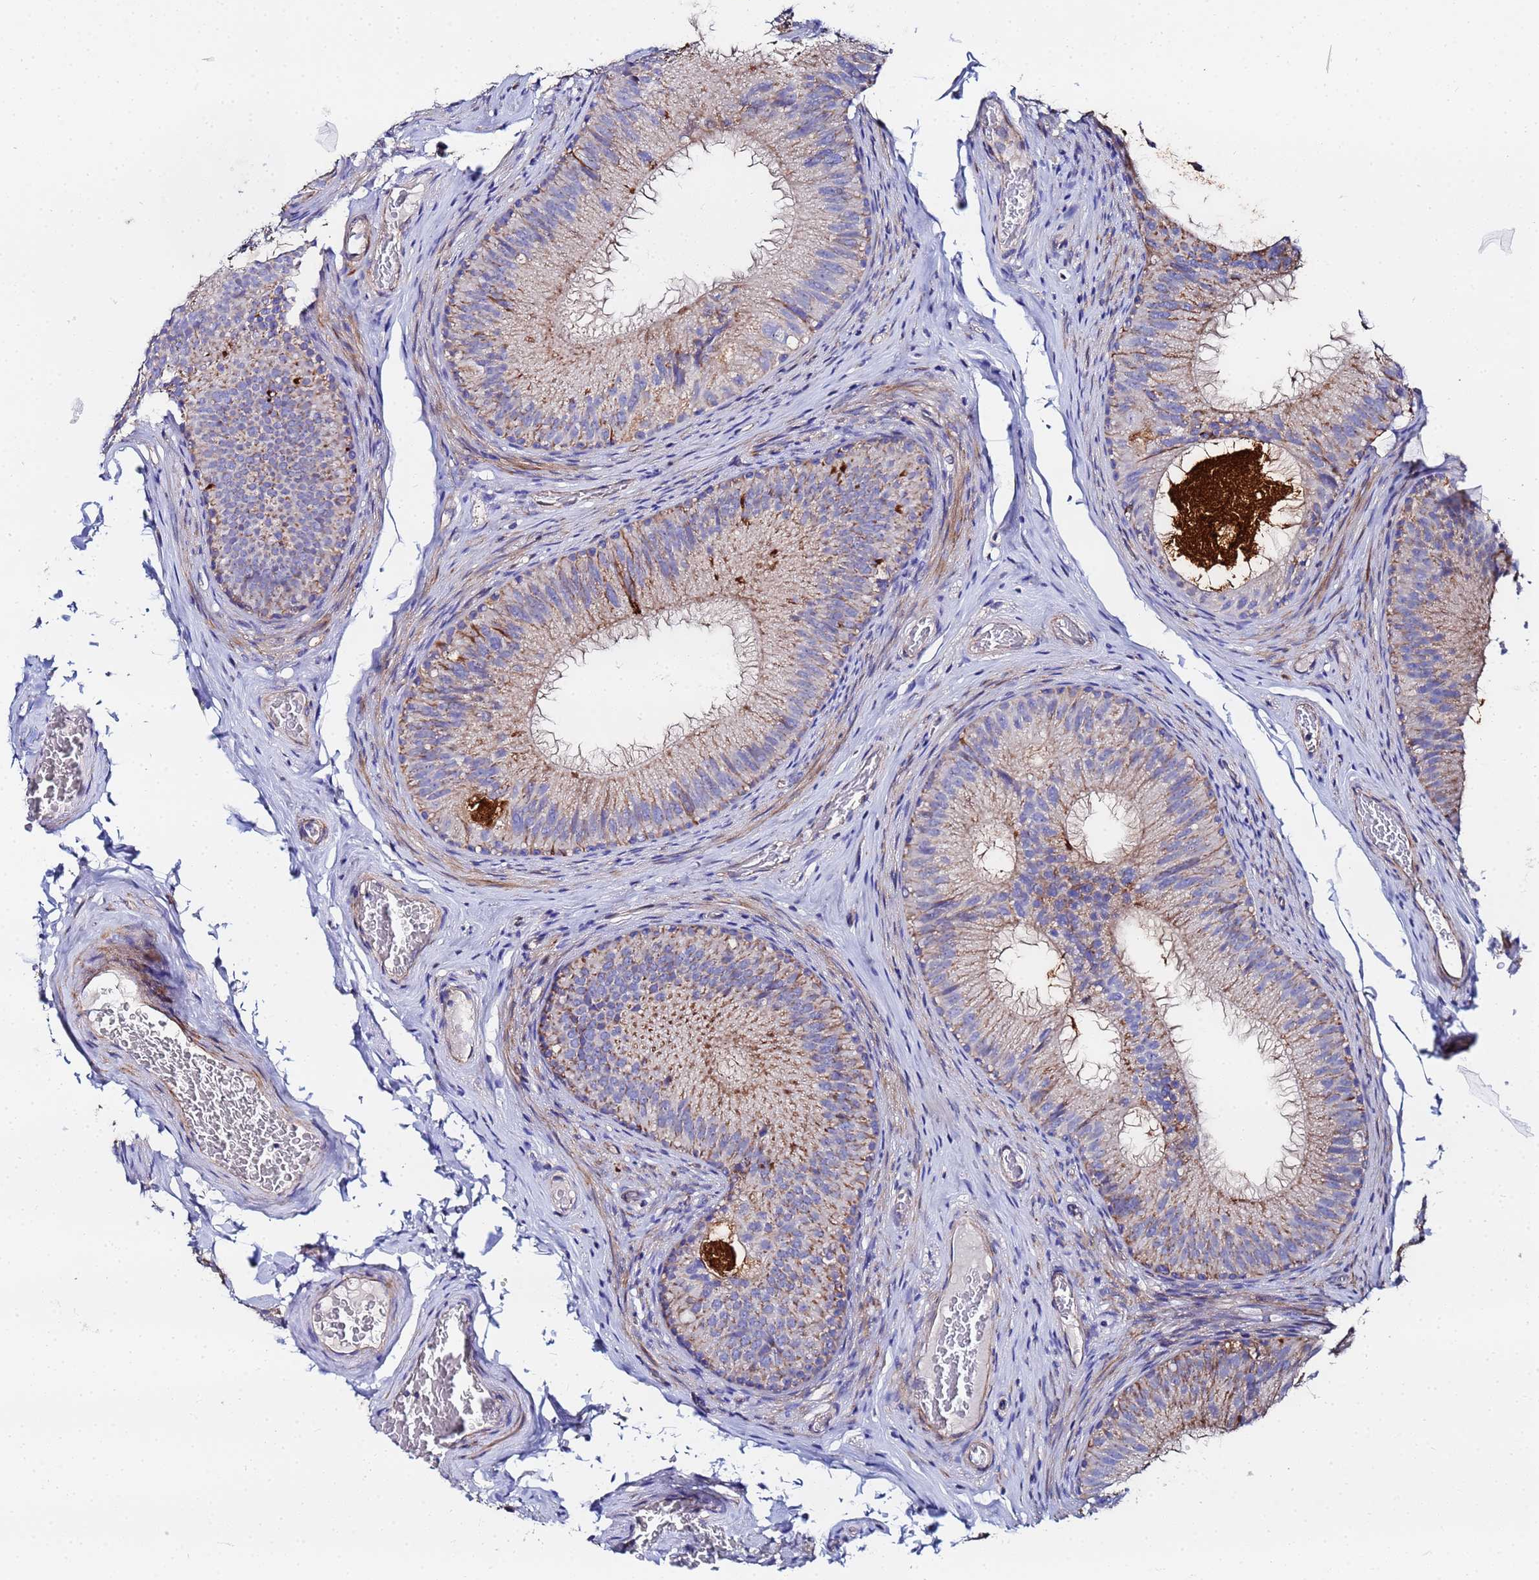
{"staining": {"intensity": "moderate", "quantity": "25%-75%", "location": "cytoplasmic/membranous"}, "tissue": "epididymis", "cell_type": "Glandular cells", "image_type": "normal", "snomed": [{"axis": "morphology", "description": "Normal tissue, NOS"}, {"axis": "topography", "description": "Epididymis"}], "caption": "Epididymis was stained to show a protein in brown. There is medium levels of moderate cytoplasmic/membranous staining in about 25%-75% of glandular cells. (Stains: DAB in brown, nuclei in blue, Microscopy: brightfield microscopy at high magnification).", "gene": "FAHD2A", "patient": {"sex": "male", "age": 34}}